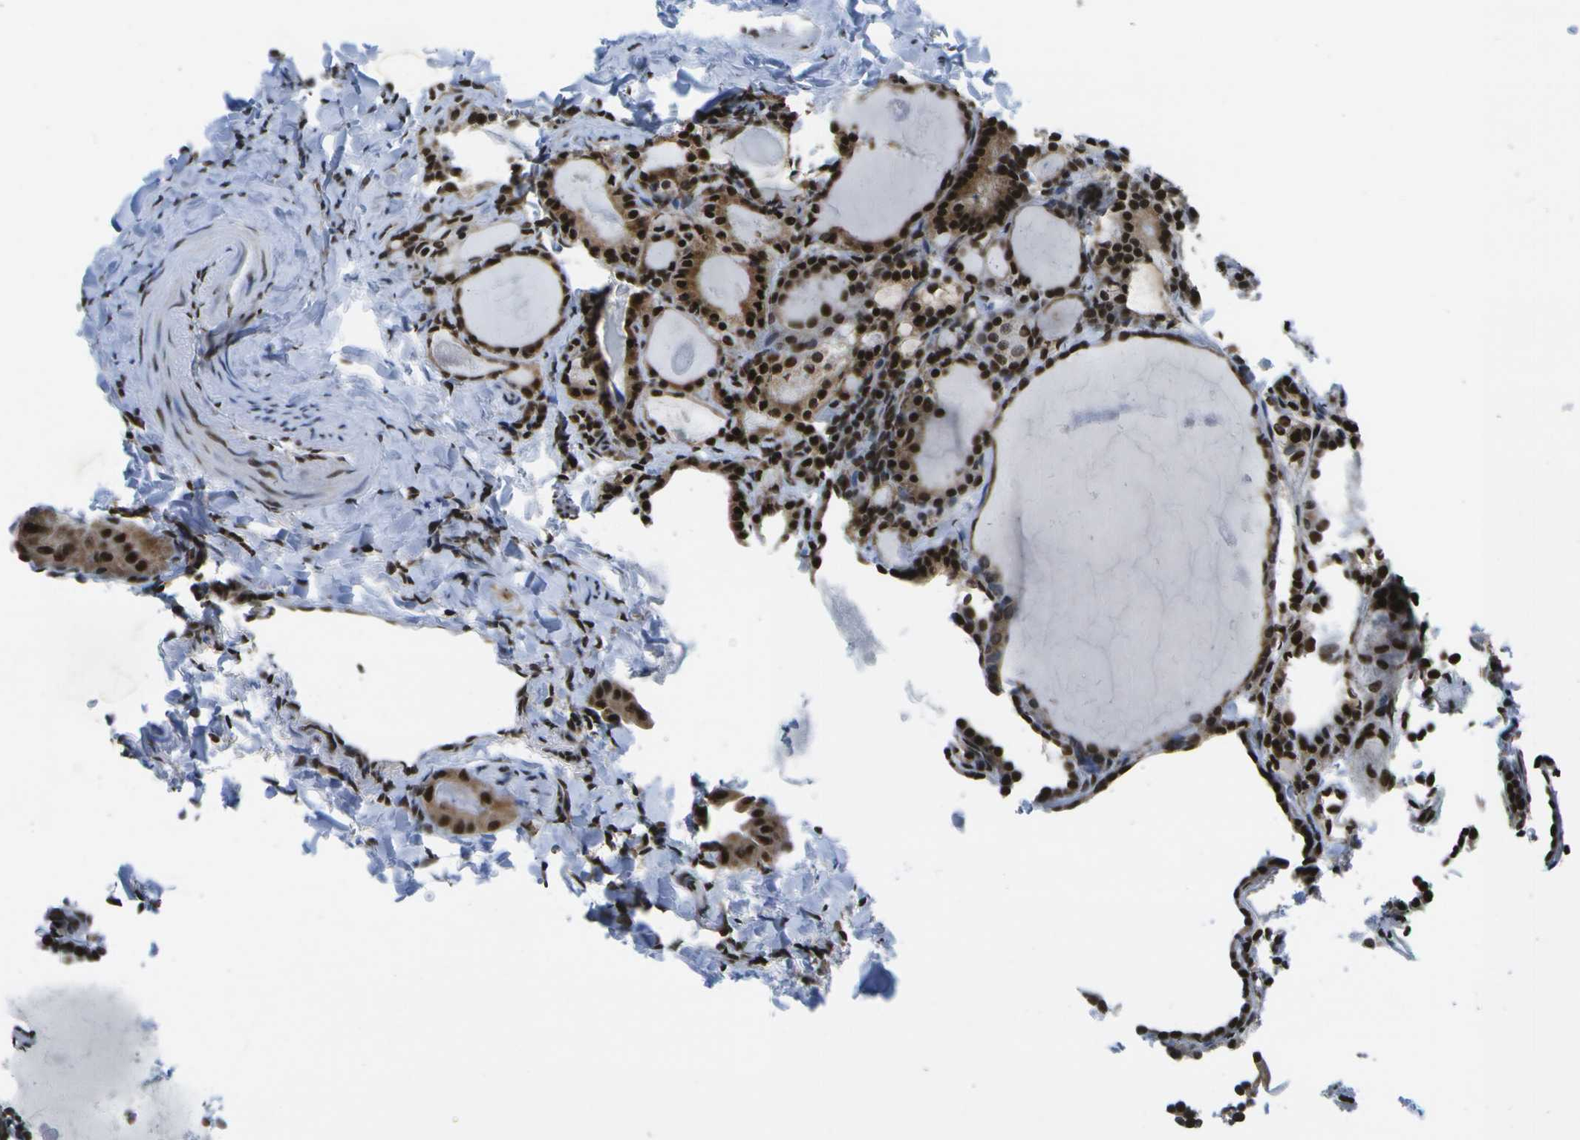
{"staining": {"intensity": "strong", "quantity": ">75%", "location": "nuclear"}, "tissue": "thyroid cancer", "cell_type": "Tumor cells", "image_type": "cancer", "snomed": [{"axis": "morphology", "description": "Papillary adenocarcinoma, NOS"}, {"axis": "topography", "description": "Thyroid gland"}], "caption": "Strong nuclear positivity is identified in approximately >75% of tumor cells in thyroid cancer.", "gene": "NSRP1", "patient": {"sex": "female", "age": 42}}